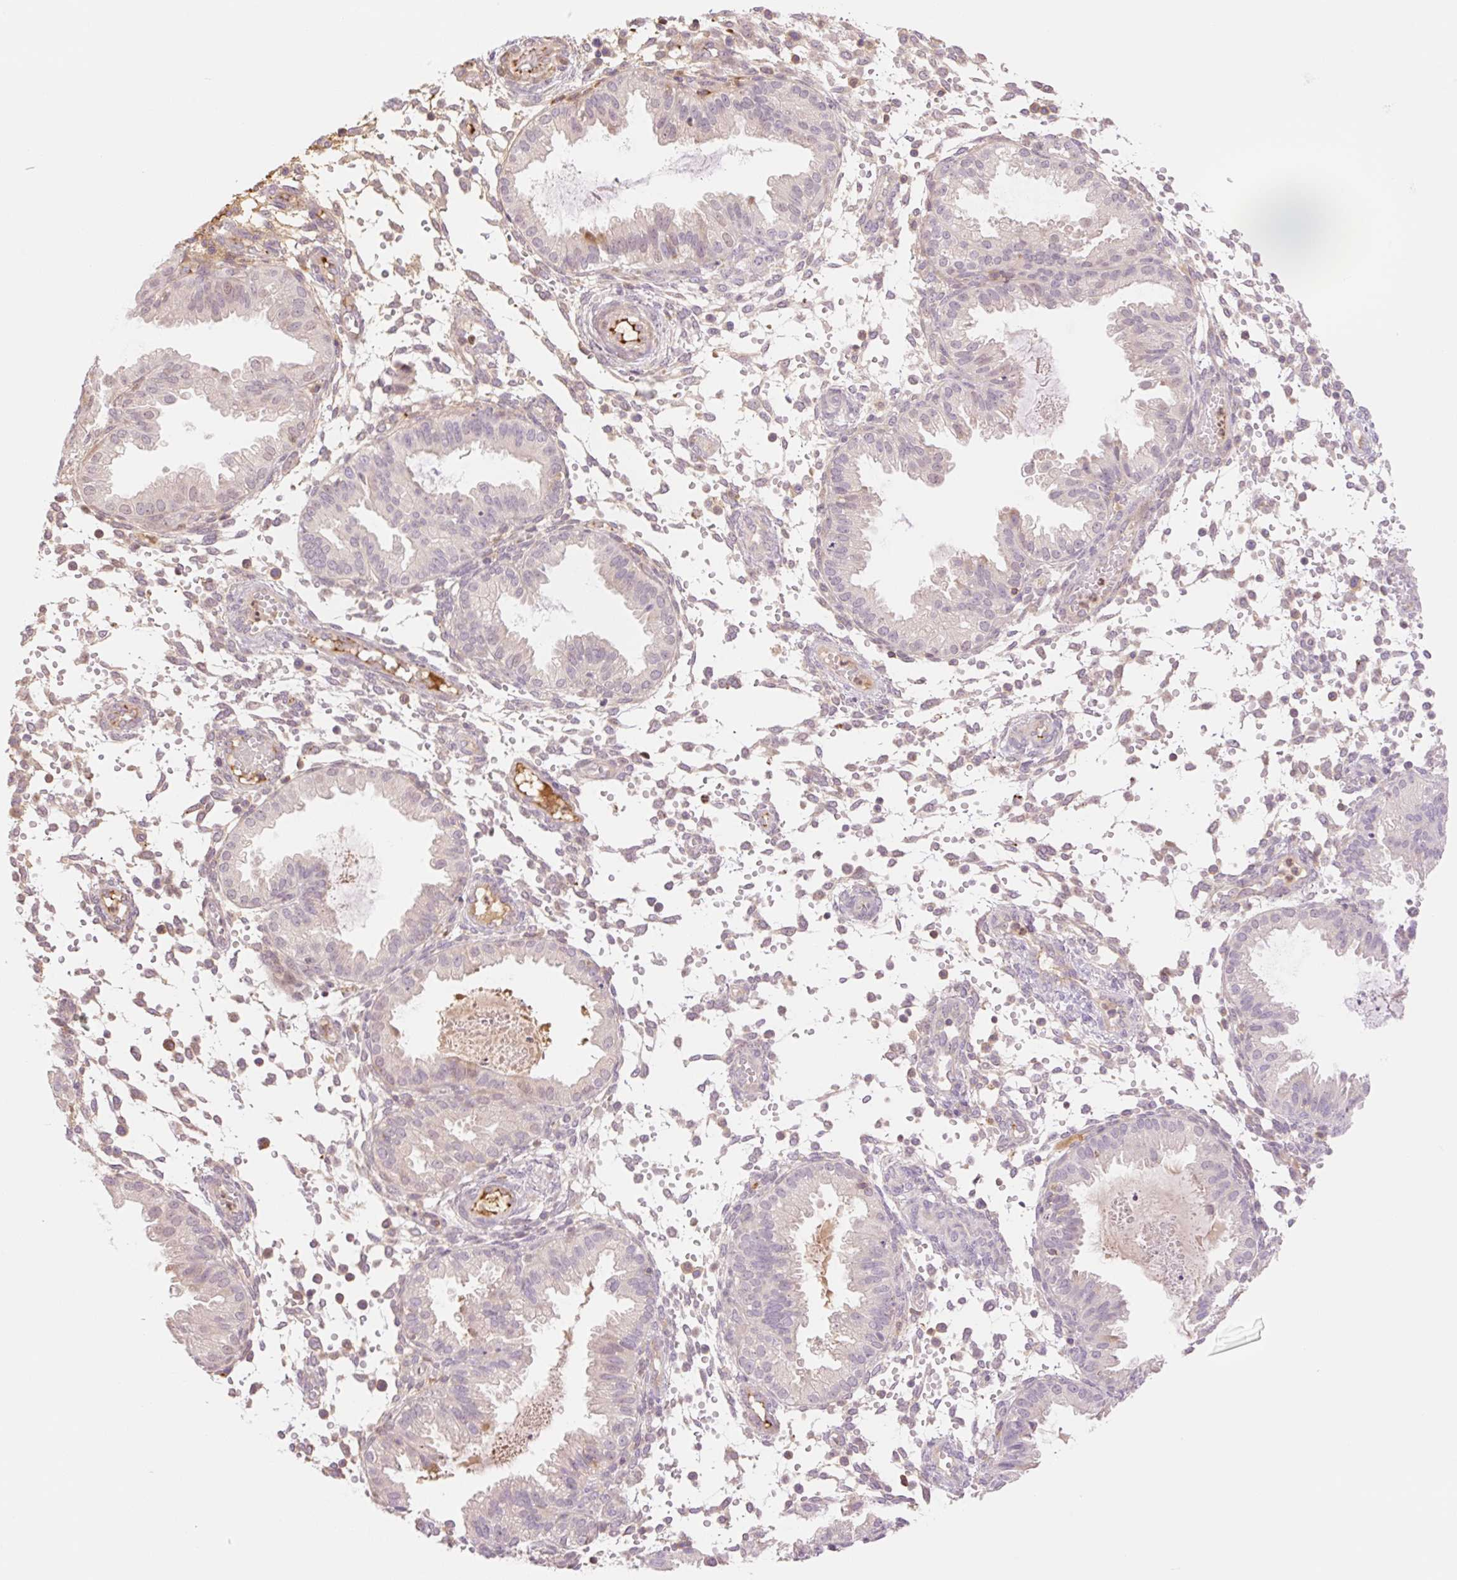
{"staining": {"intensity": "weak", "quantity": "<25%", "location": "nuclear"}, "tissue": "endometrium", "cell_type": "Cells in endometrial stroma", "image_type": "normal", "snomed": [{"axis": "morphology", "description": "Normal tissue, NOS"}, {"axis": "topography", "description": "Endometrium"}], "caption": "A micrograph of endometrium stained for a protein shows no brown staining in cells in endometrial stroma. (DAB immunohistochemistry (IHC) with hematoxylin counter stain).", "gene": "HEBP1", "patient": {"sex": "female", "age": 33}}